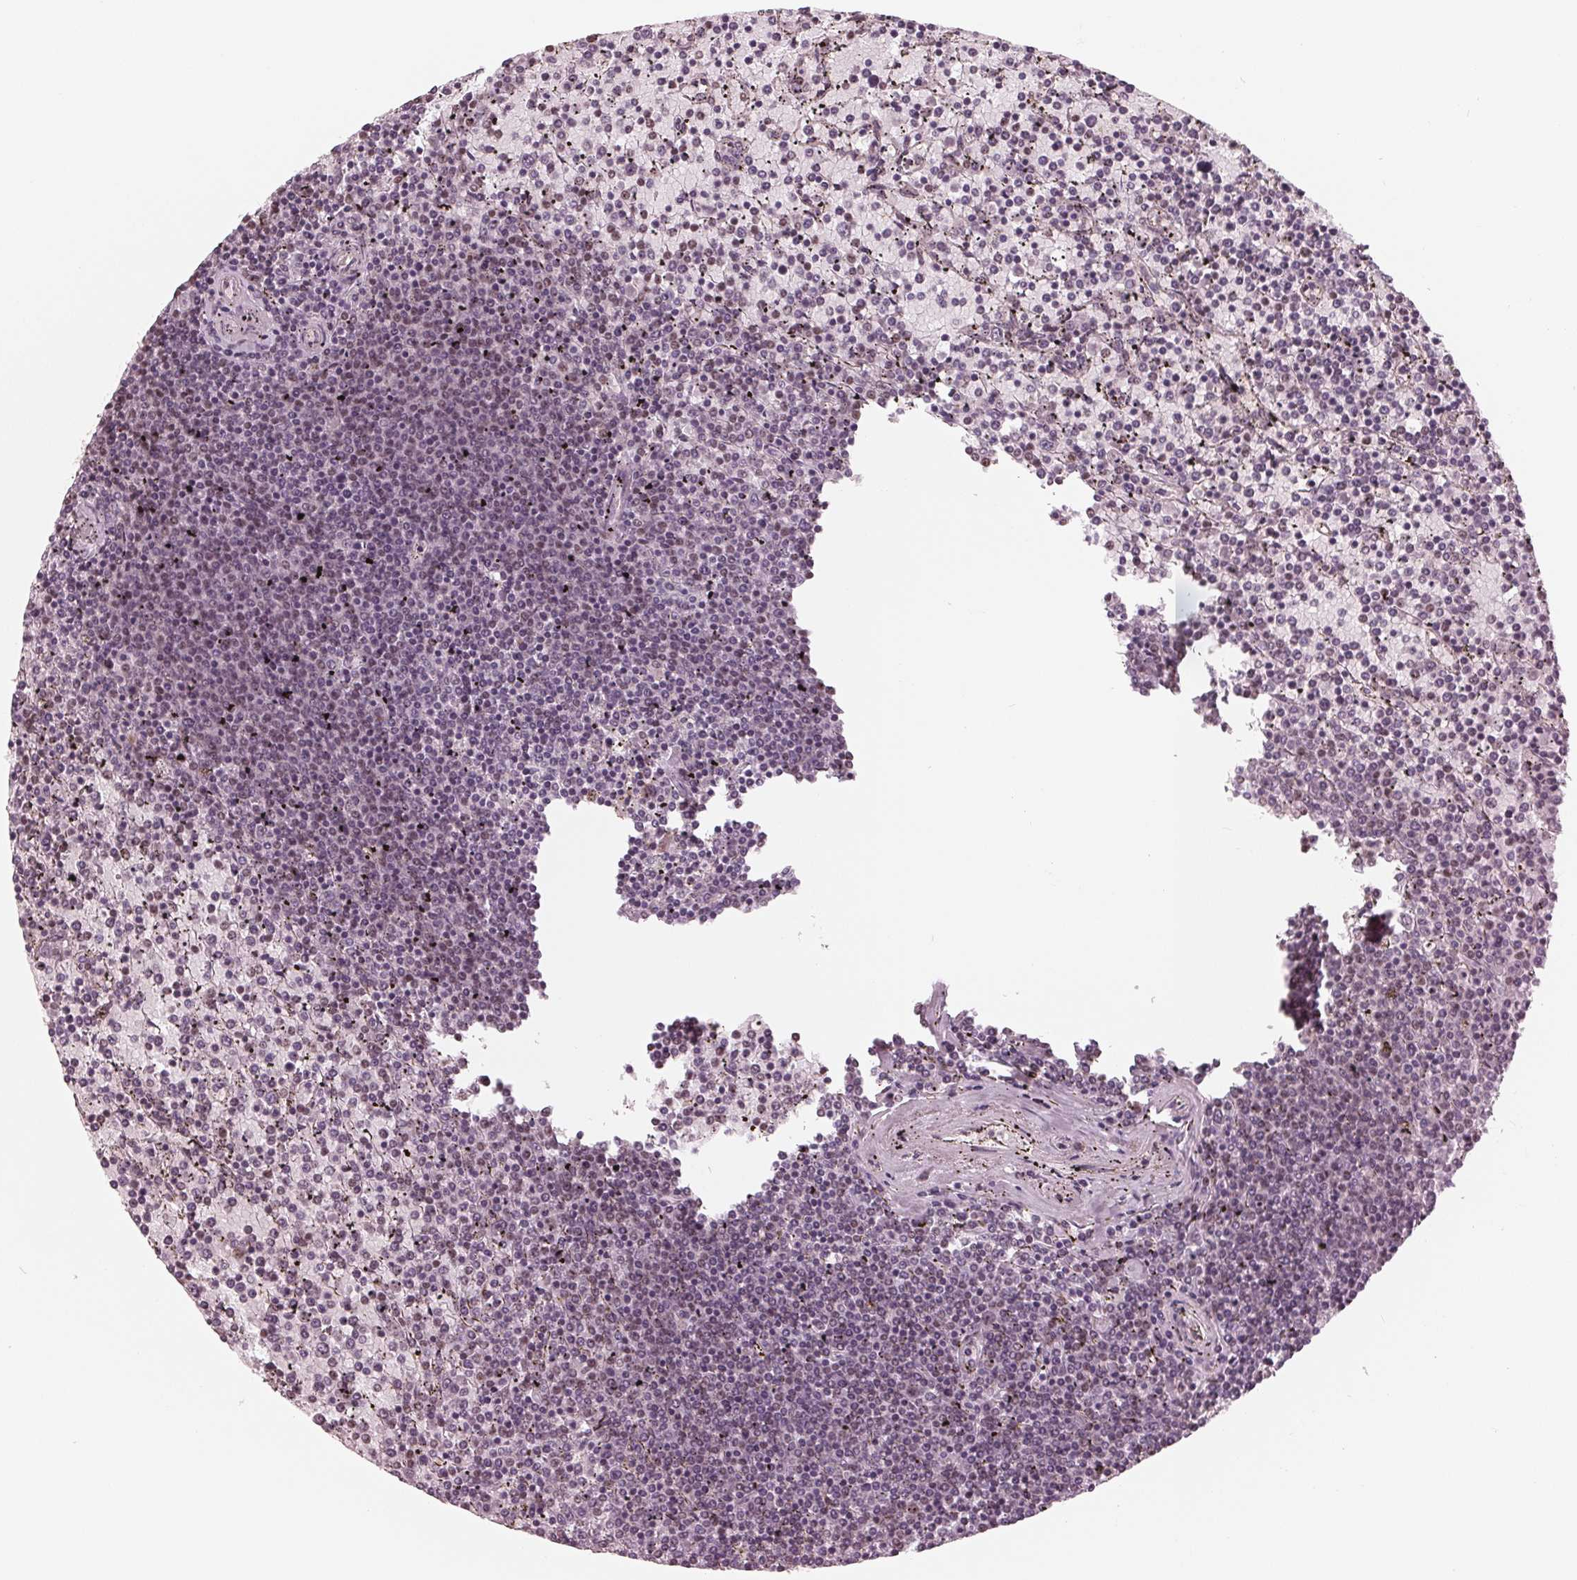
{"staining": {"intensity": "negative", "quantity": "none", "location": "none"}, "tissue": "lymphoma", "cell_type": "Tumor cells", "image_type": "cancer", "snomed": [{"axis": "morphology", "description": "Malignant lymphoma, non-Hodgkin's type, Low grade"}, {"axis": "topography", "description": "Spleen"}], "caption": "This is a image of IHC staining of lymphoma, which shows no positivity in tumor cells.", "gene": "SLX4", "patient": {"sex": "female", "age": 77}}